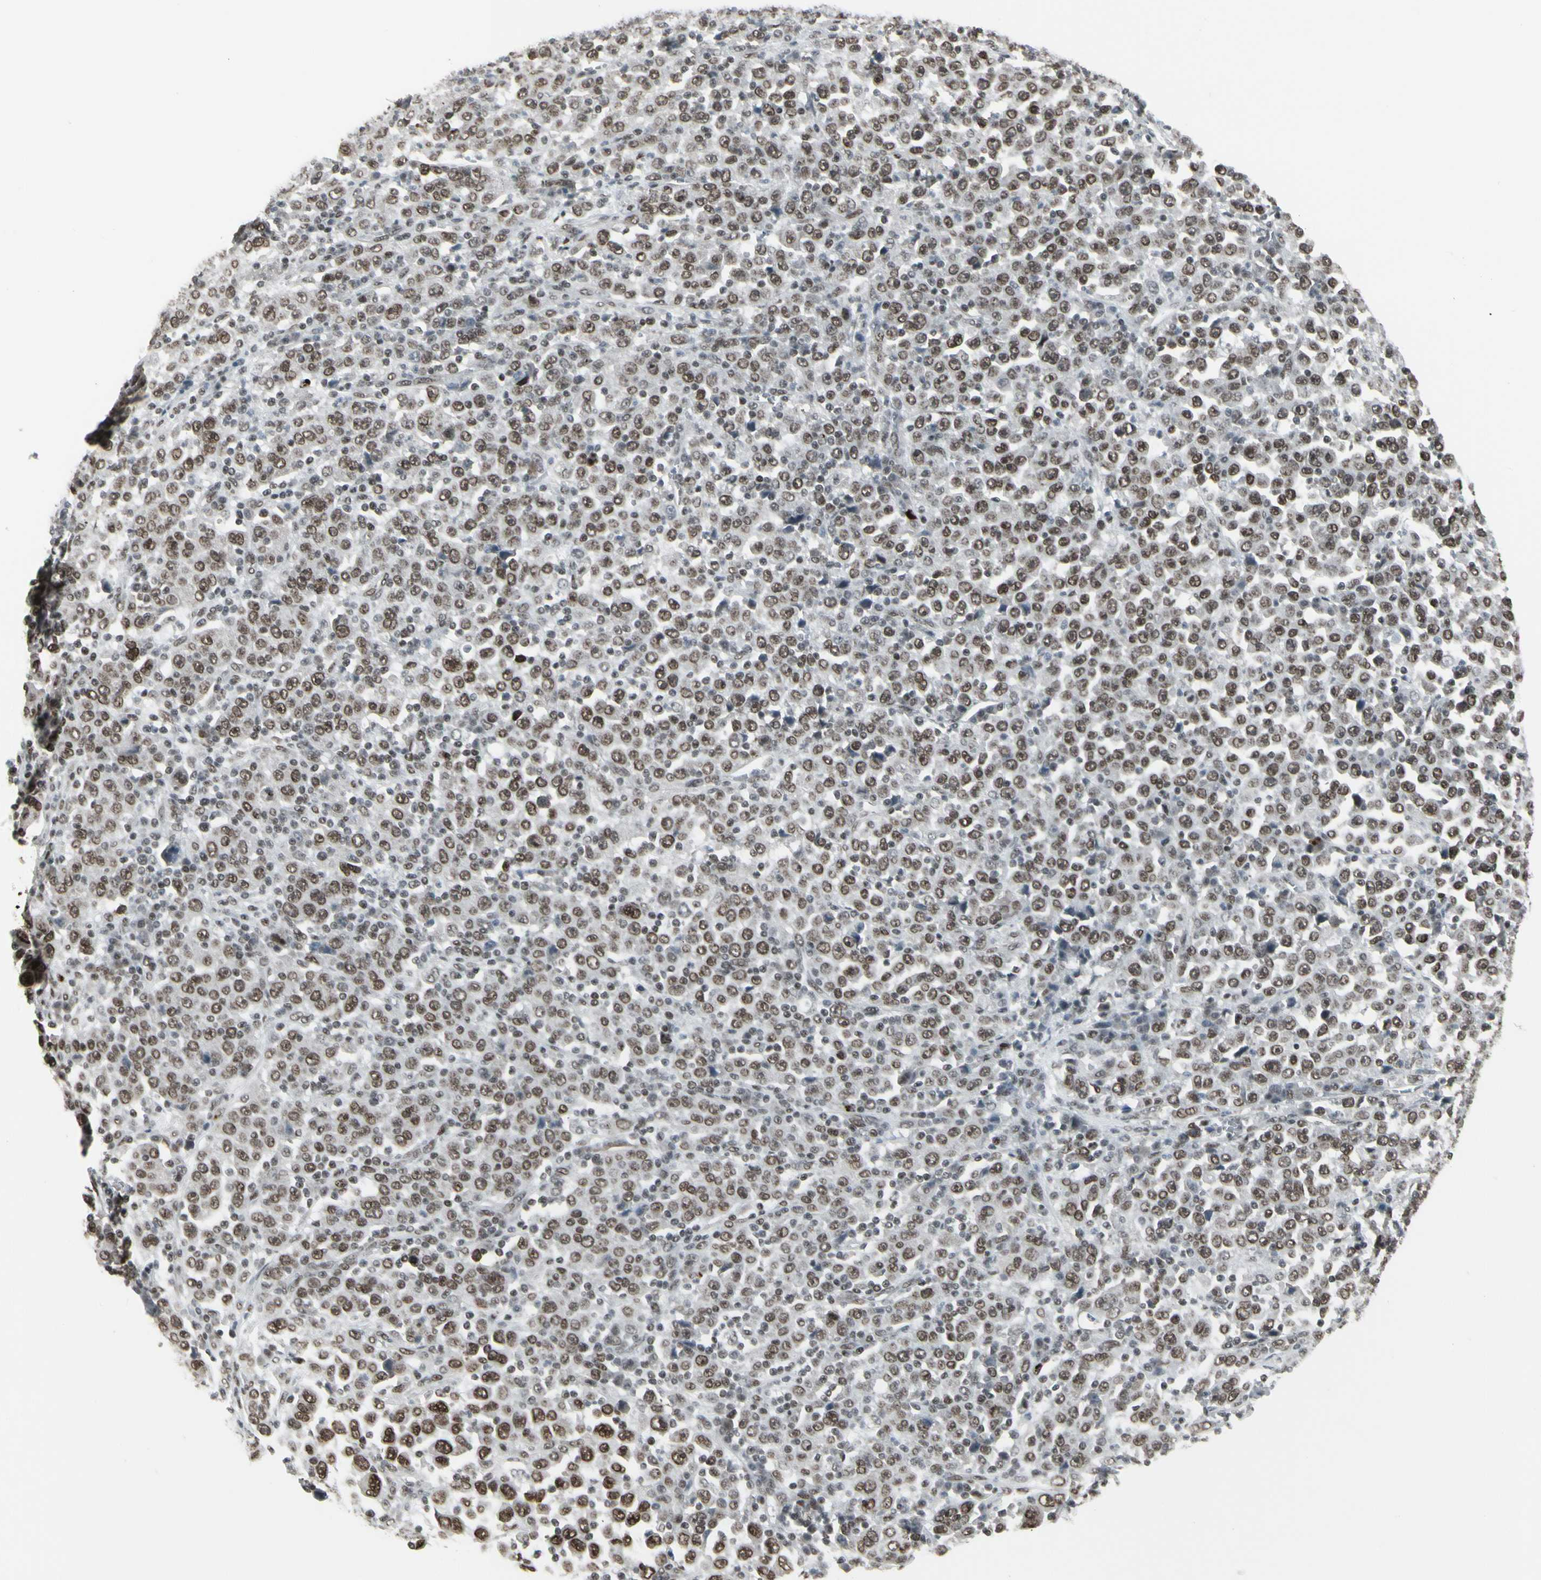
{"staining": {"intensity": "strong", "quantity": ">75%", "location": "nuclear"}, "tissue": "stomach cancer", "cell_type": "Tumor cells", "image_type": "cancer", "snomed": [{"axis": "morphology", "description": "Normal tissue, NOS"}, {"axis": "morphology", "description": "Adenocarcinoma, NOS"}, {"axis": "topography", "description": "Stomach, upper"}, {"axis": "topography", "description": "Stomach"}], "caption": "Immunohistochemistry (IHC) (DAB (3,3'-diaminobenzidine)) staining of adenocarcinoma (stomach) demonstrates strong nuclear protein expression in approximately >75% of tumor cells.", "gene": "HMG20A", "patient": {"sex": "male", "age": 59}}